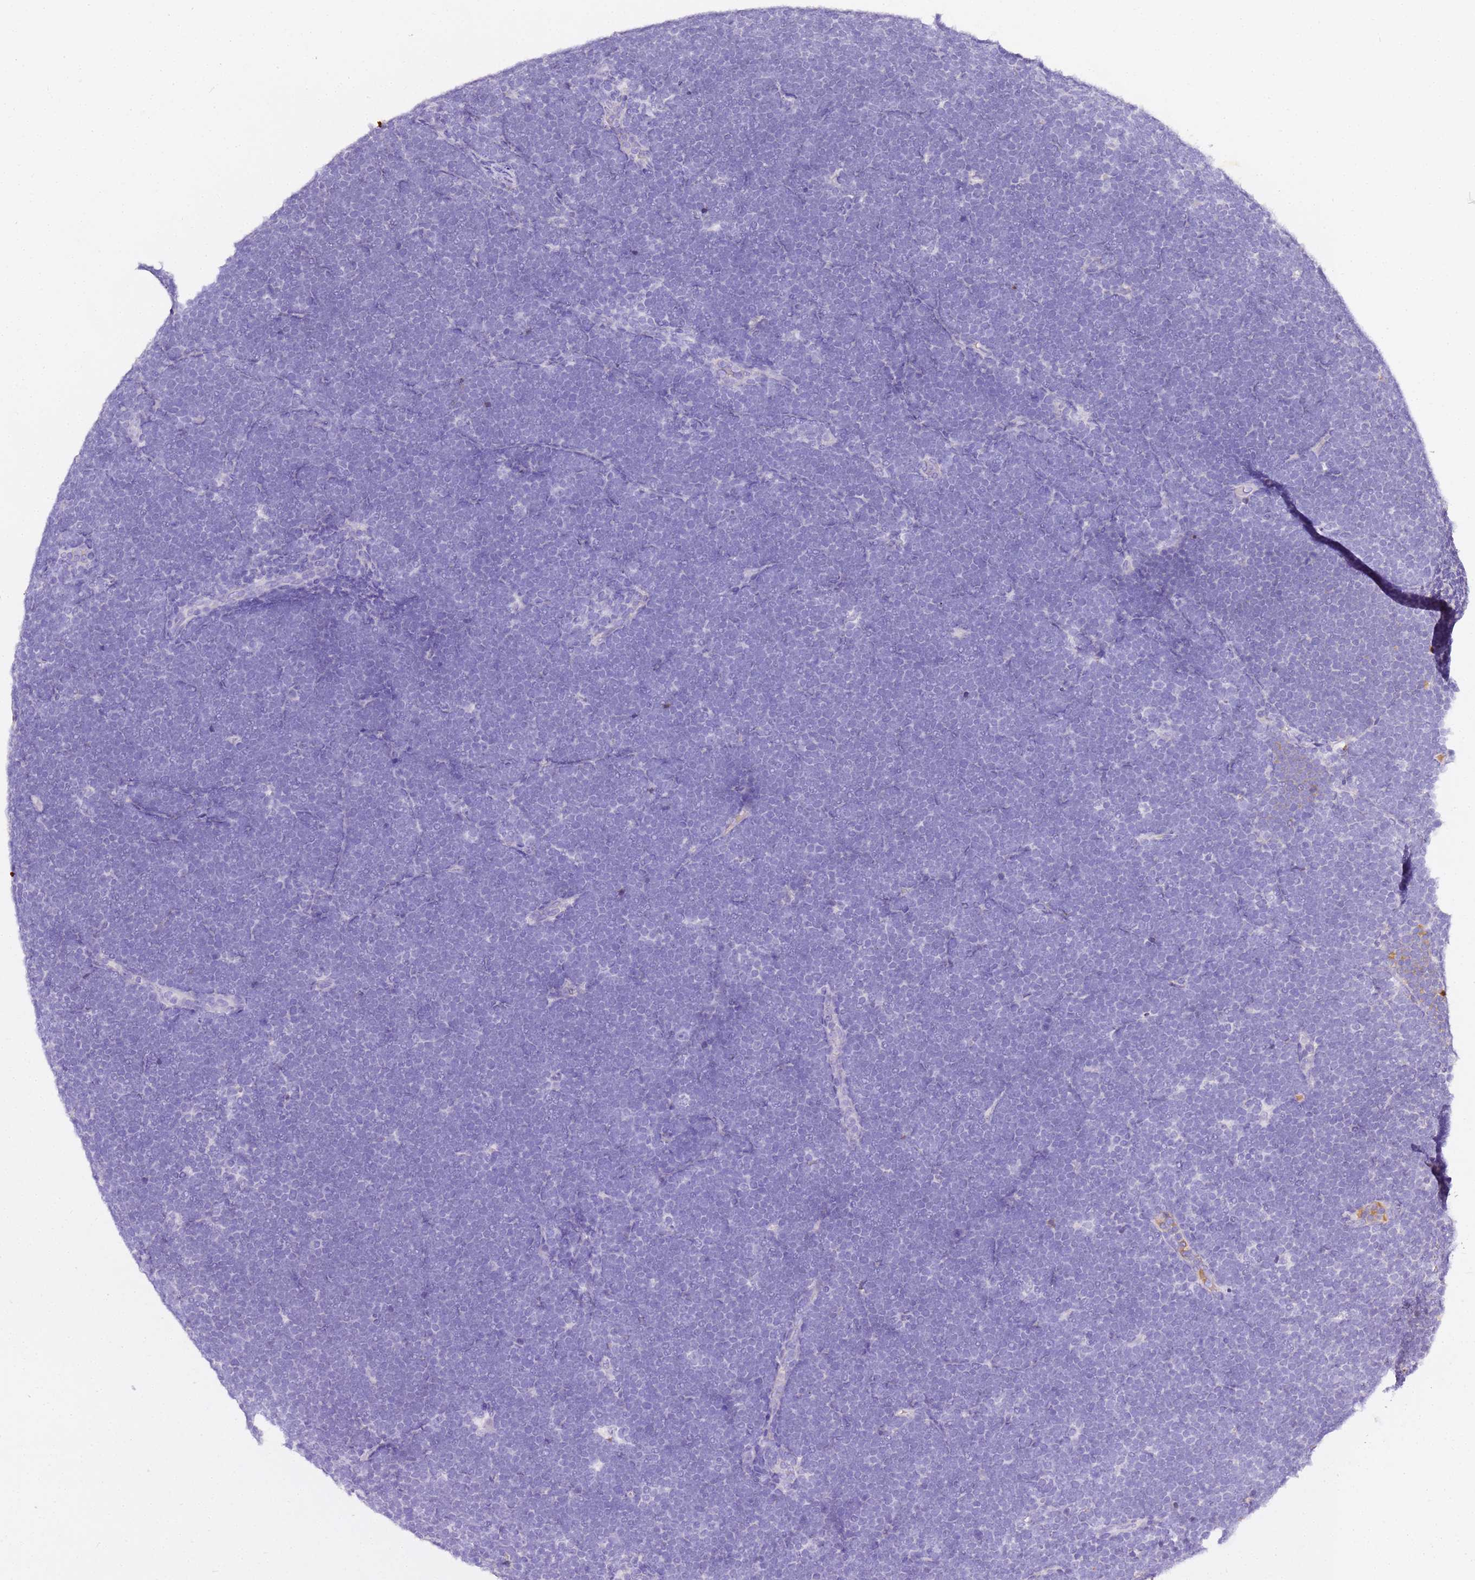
{"staining": {"intensity": "negative", "quantity": "none", "location": "none"}, "tissue": "lymphoma", "cell_type": "Tumor cells", "image_type": "cancer", "snomed": [{"axis": "morphology", "description": "Malignant lymphoma, non-Hodgkin's type, High grade"}, {"axis": "topography", "description": "Lymph node"}], "caption": "Tumor cells are negative for brown protein staining in malignant lymphoma, non-Hodgkin's type (high-grade). (DAB (3,3'-diaminobenzidine) immunohistochemistry with hematoxylin counter stain).", "gene": "CFHR2", "patient": {"sex": "male", "age": 13}}